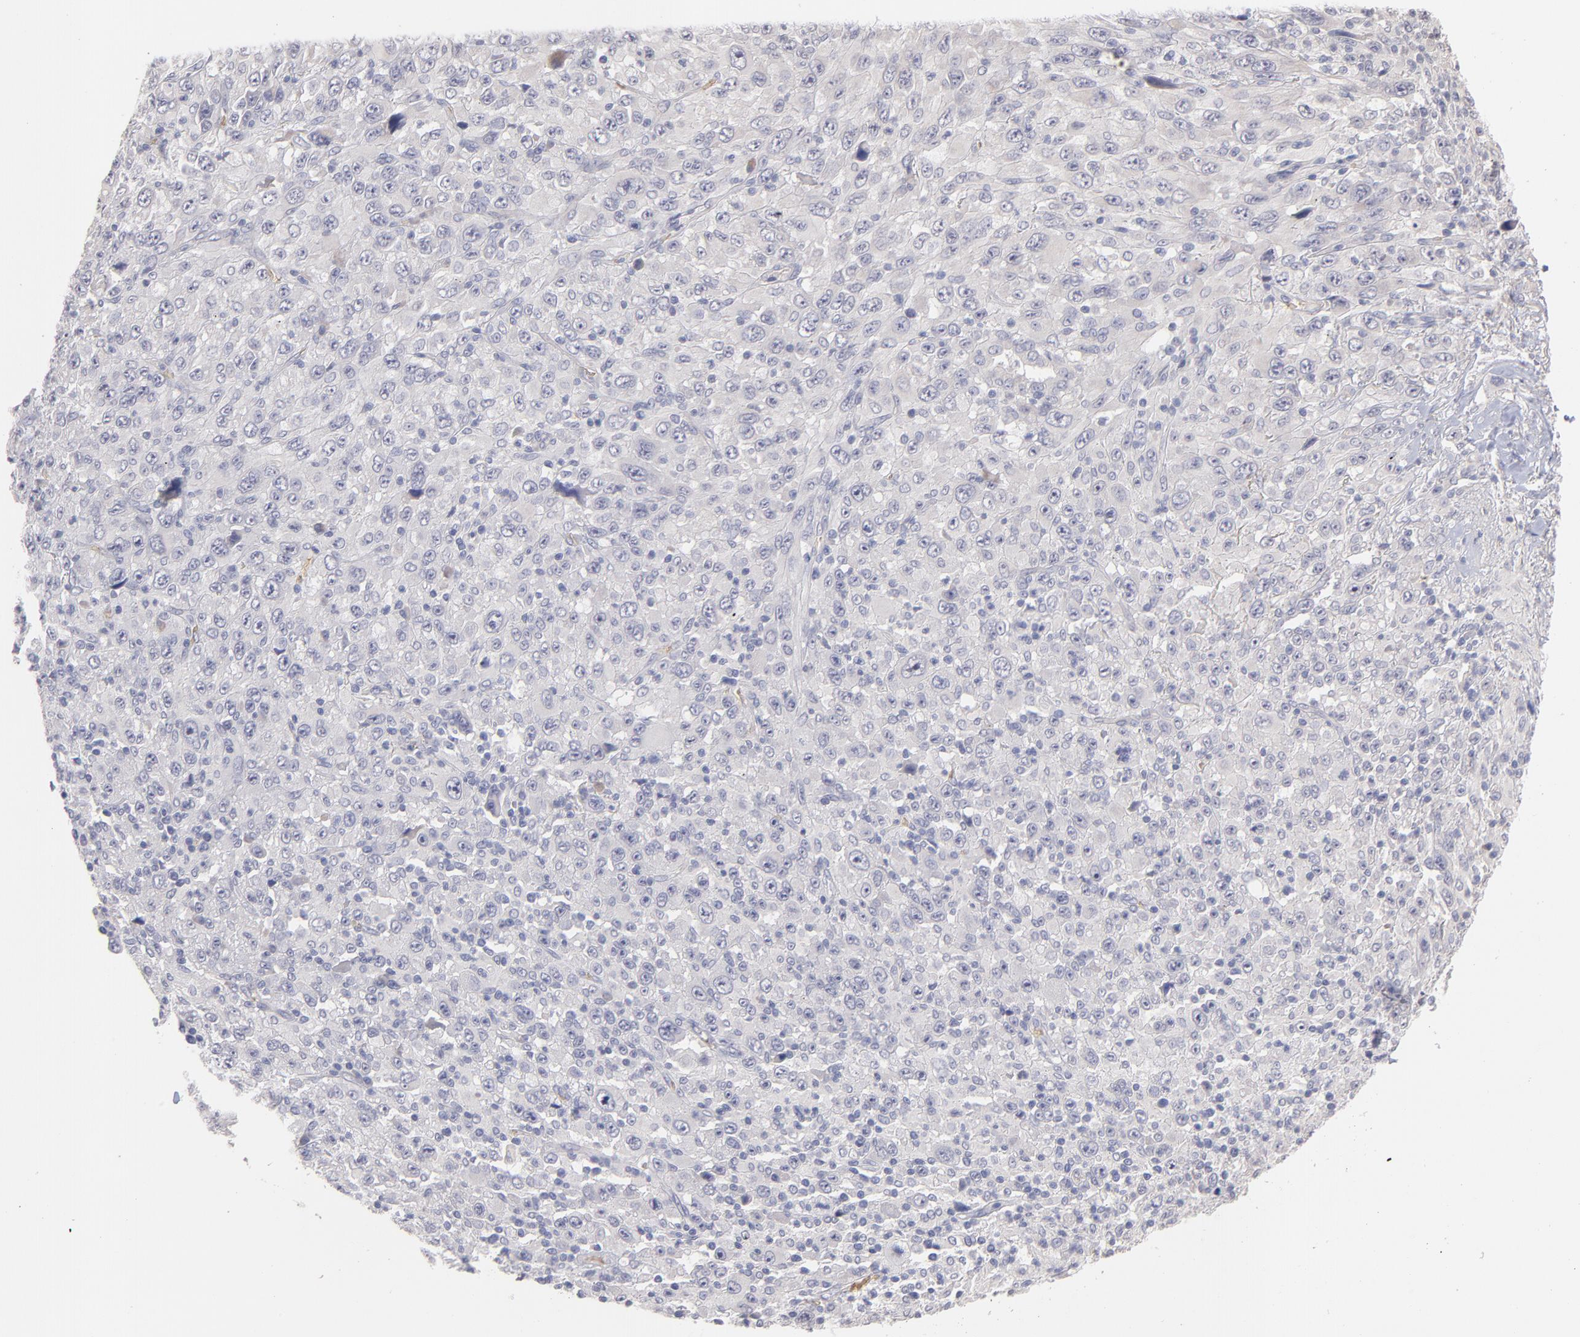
{"staining": {"intensity": "negative", "quantity": "none", "location": "none"}, "tissue": "melanoma", "cell_type": "Tumor cells", "image_type": "cancer", "snomed": [{"axis": "morphology", "description": "Malignant melanoma, Metastatic site"}, {"axis": "topography", "description": "Skin"}], "caption": "IHC photomicrograph of neoplastic tissue: malignant melanoma (metastatic site) stained with DAB (3,3'-diaminobenzidine) shows no significant protein positivity in tumor cells. The staining was performed using DAB (3,3'-diaminobenzidine) to visualize the protein expression in brown, while the nuclei were stained in blue with hematoxylin (Magnification: 20x).", "gene": "F13B", "patient": {"sex": "female", "age": 56}}